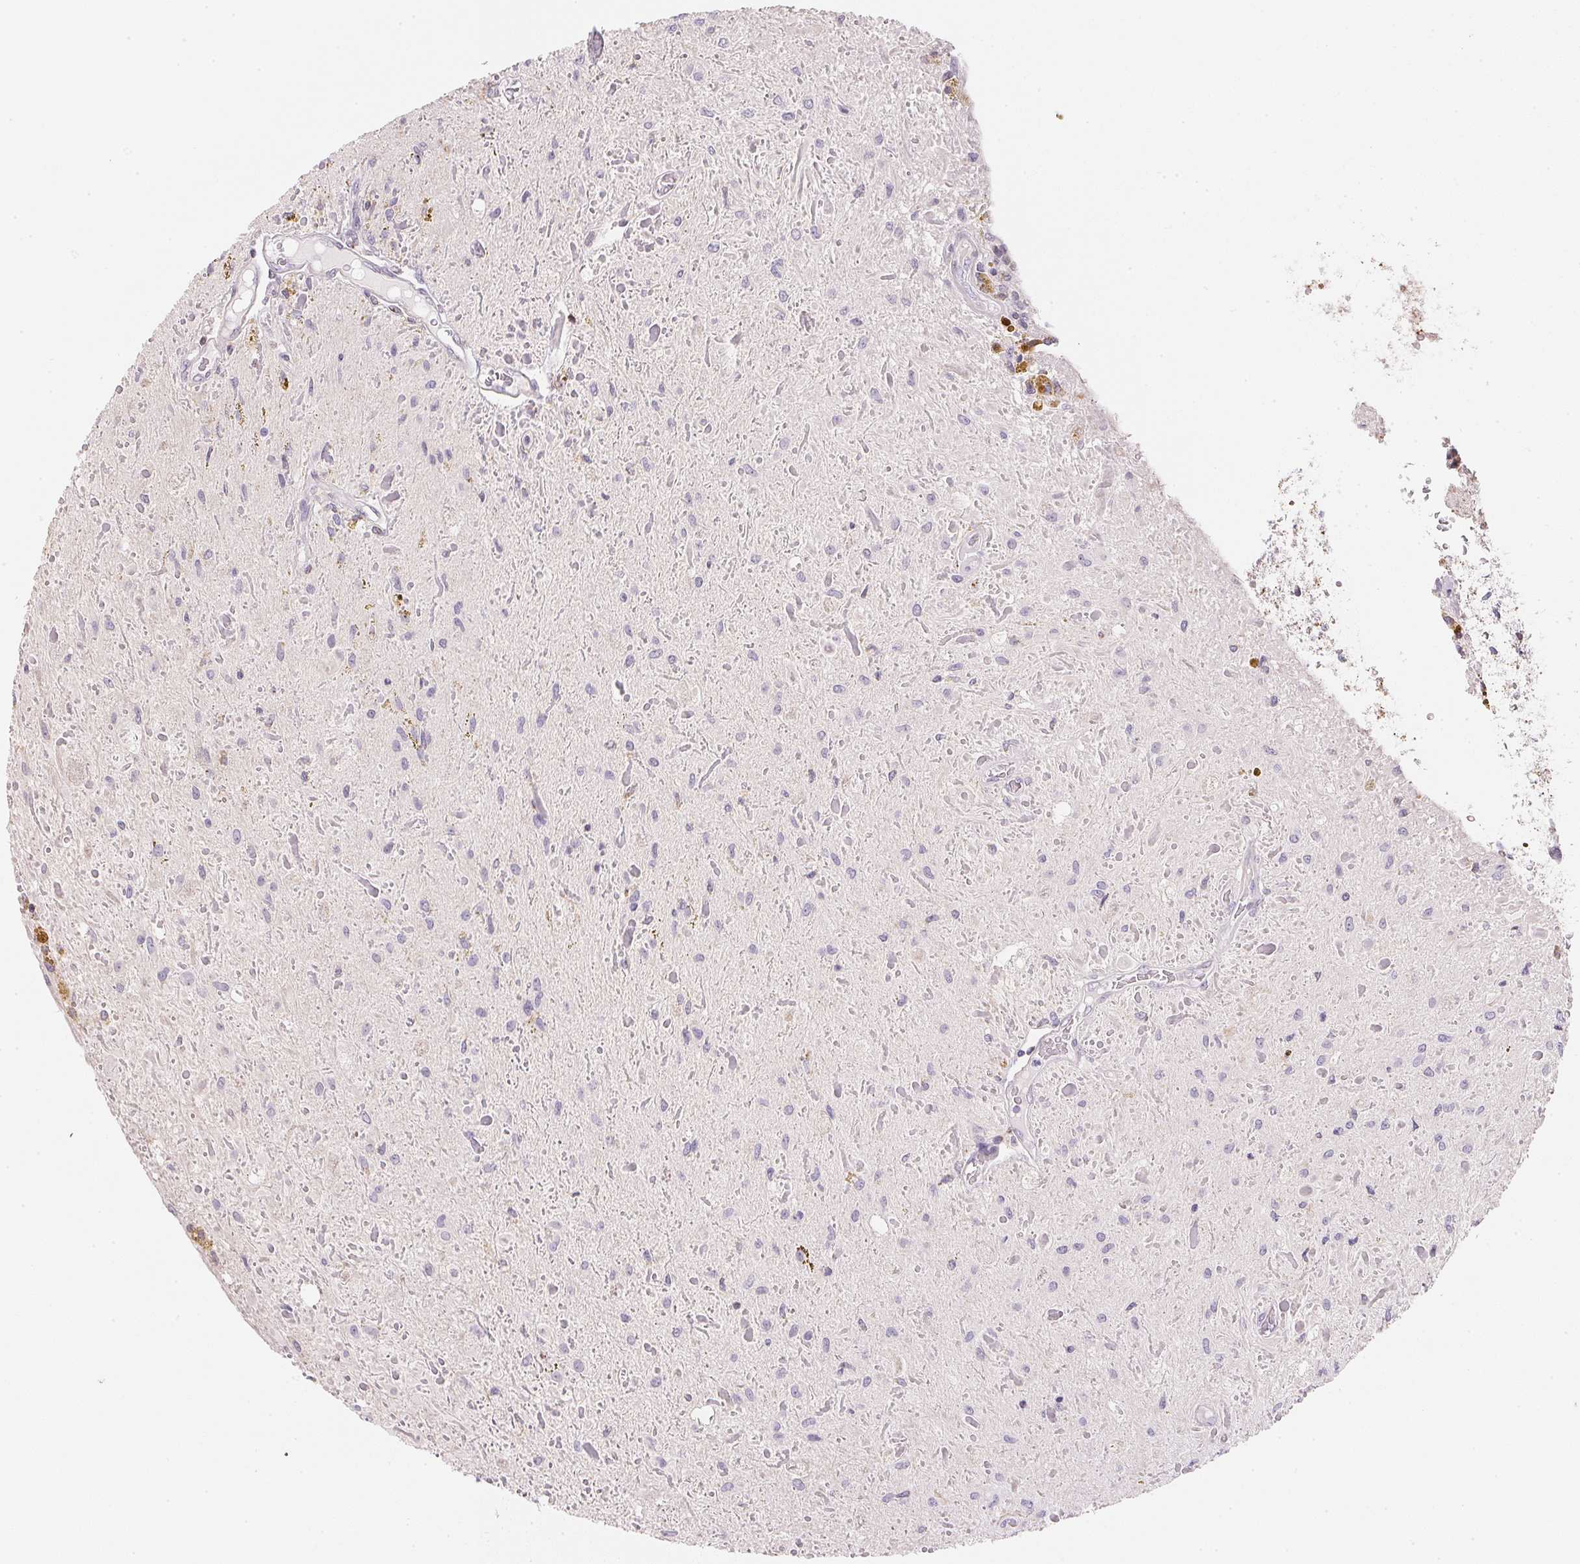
{"staining": {"intensity": "negative", "quantity": "none", "location": "none"}, "tissue": "glioma", "cell_type": "Tumor cells", "image_type": "cancer", "snomed": [{"axis": "morphology", "description": "Glioma, malignant, Low grade"}, {"axis": "topography", "description": "Cerebellum"}], "caption": "A high-resolution micrograph shows immunohistochemistry staining of glioma, which exhibits no significant expression in tumor cells.", "gene": "GIPC2", "patient": {"sex": "female", "age": 14}}